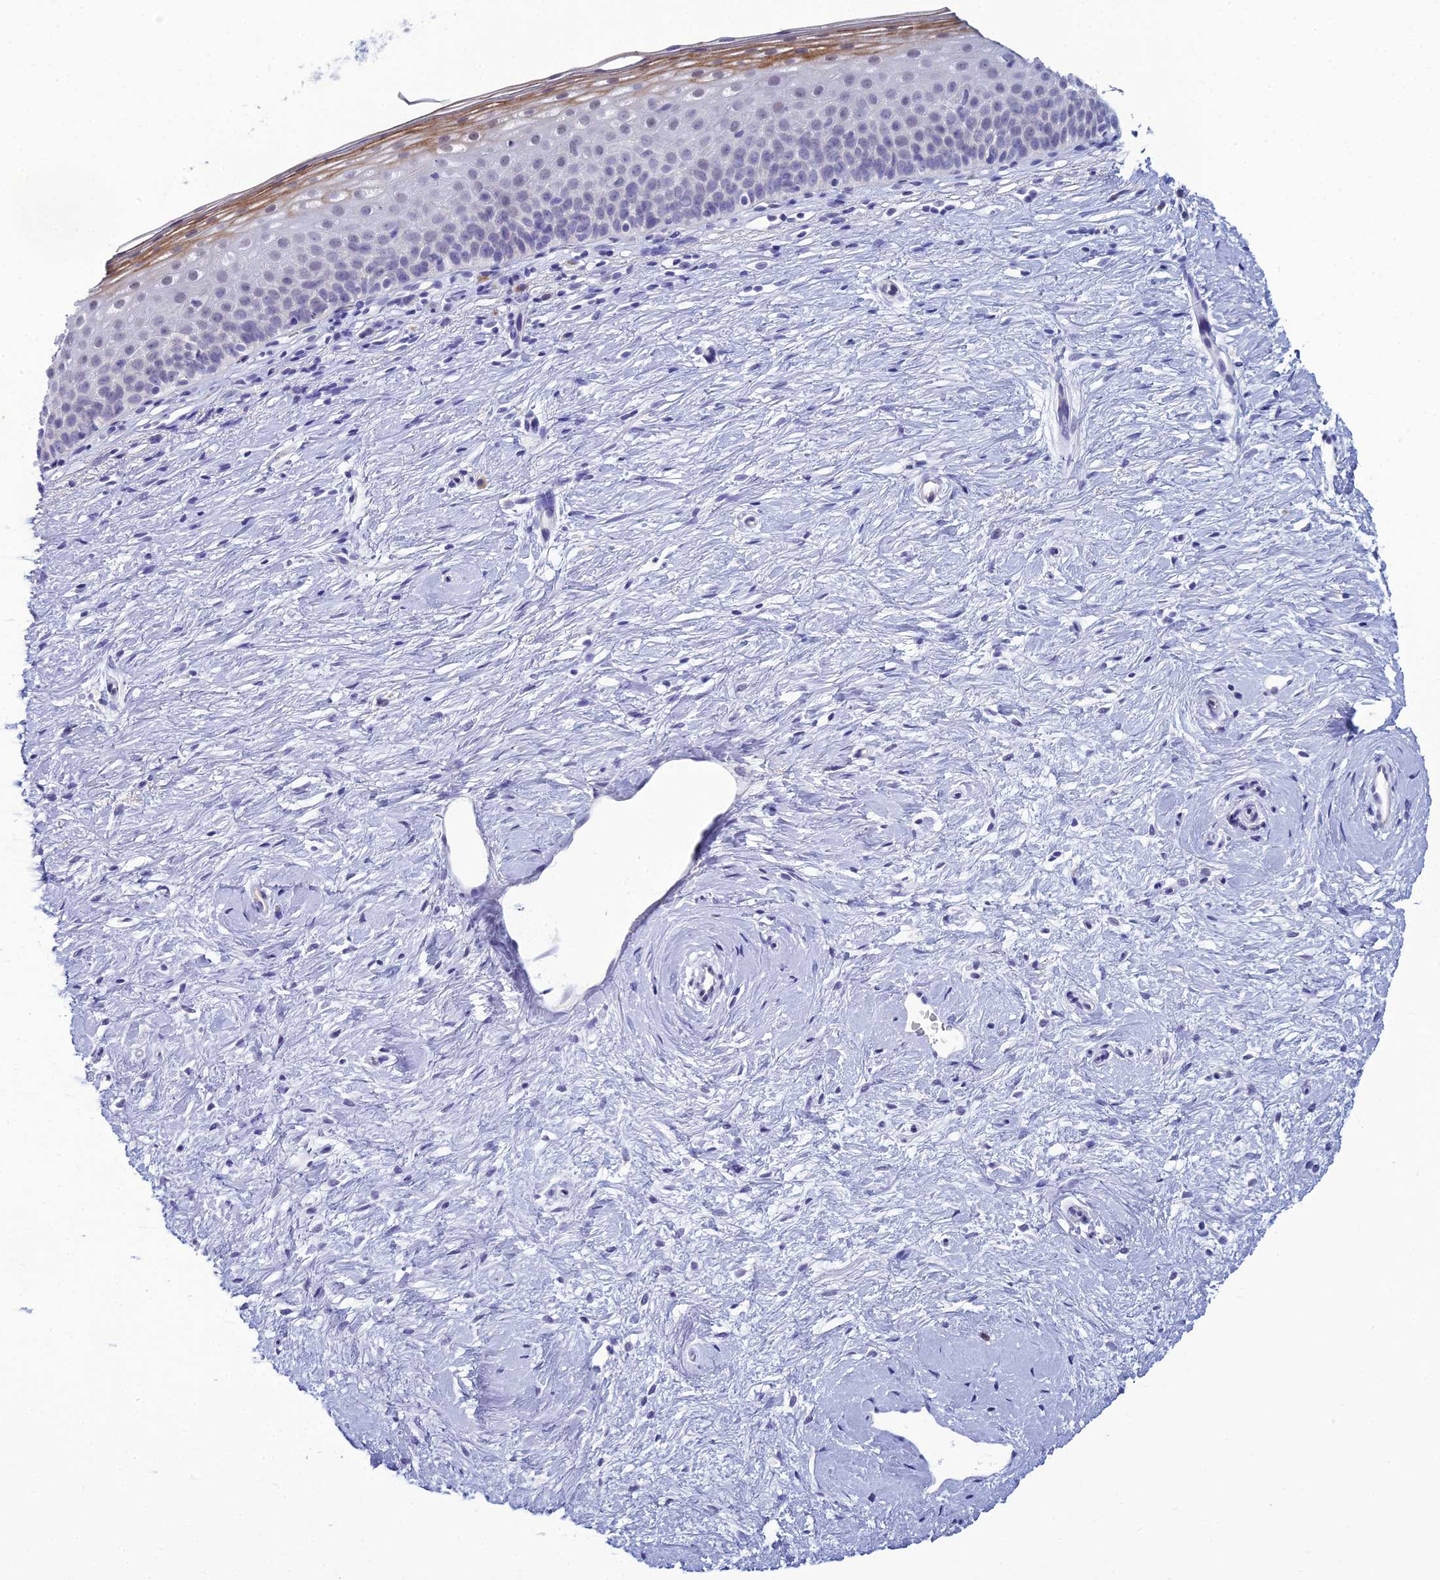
{"staining": {"intensity": "negative", "quantity": "none", "location": "none"}, "tissue": "cervix", "cell_type": "Glandular cells", "image_type": "normal", "snomed": [{"axis": "morphology", "description": "Normal tissue, NOS"}, {"axis": "topography", "description": "Cervix"}], "caption": "Human cervix stained for a protein using immunohistochemistry (IHC) shows no positivity in glandular cells.", "gene": "MUC13", "patient": {"sex": "female", "age": 57}}